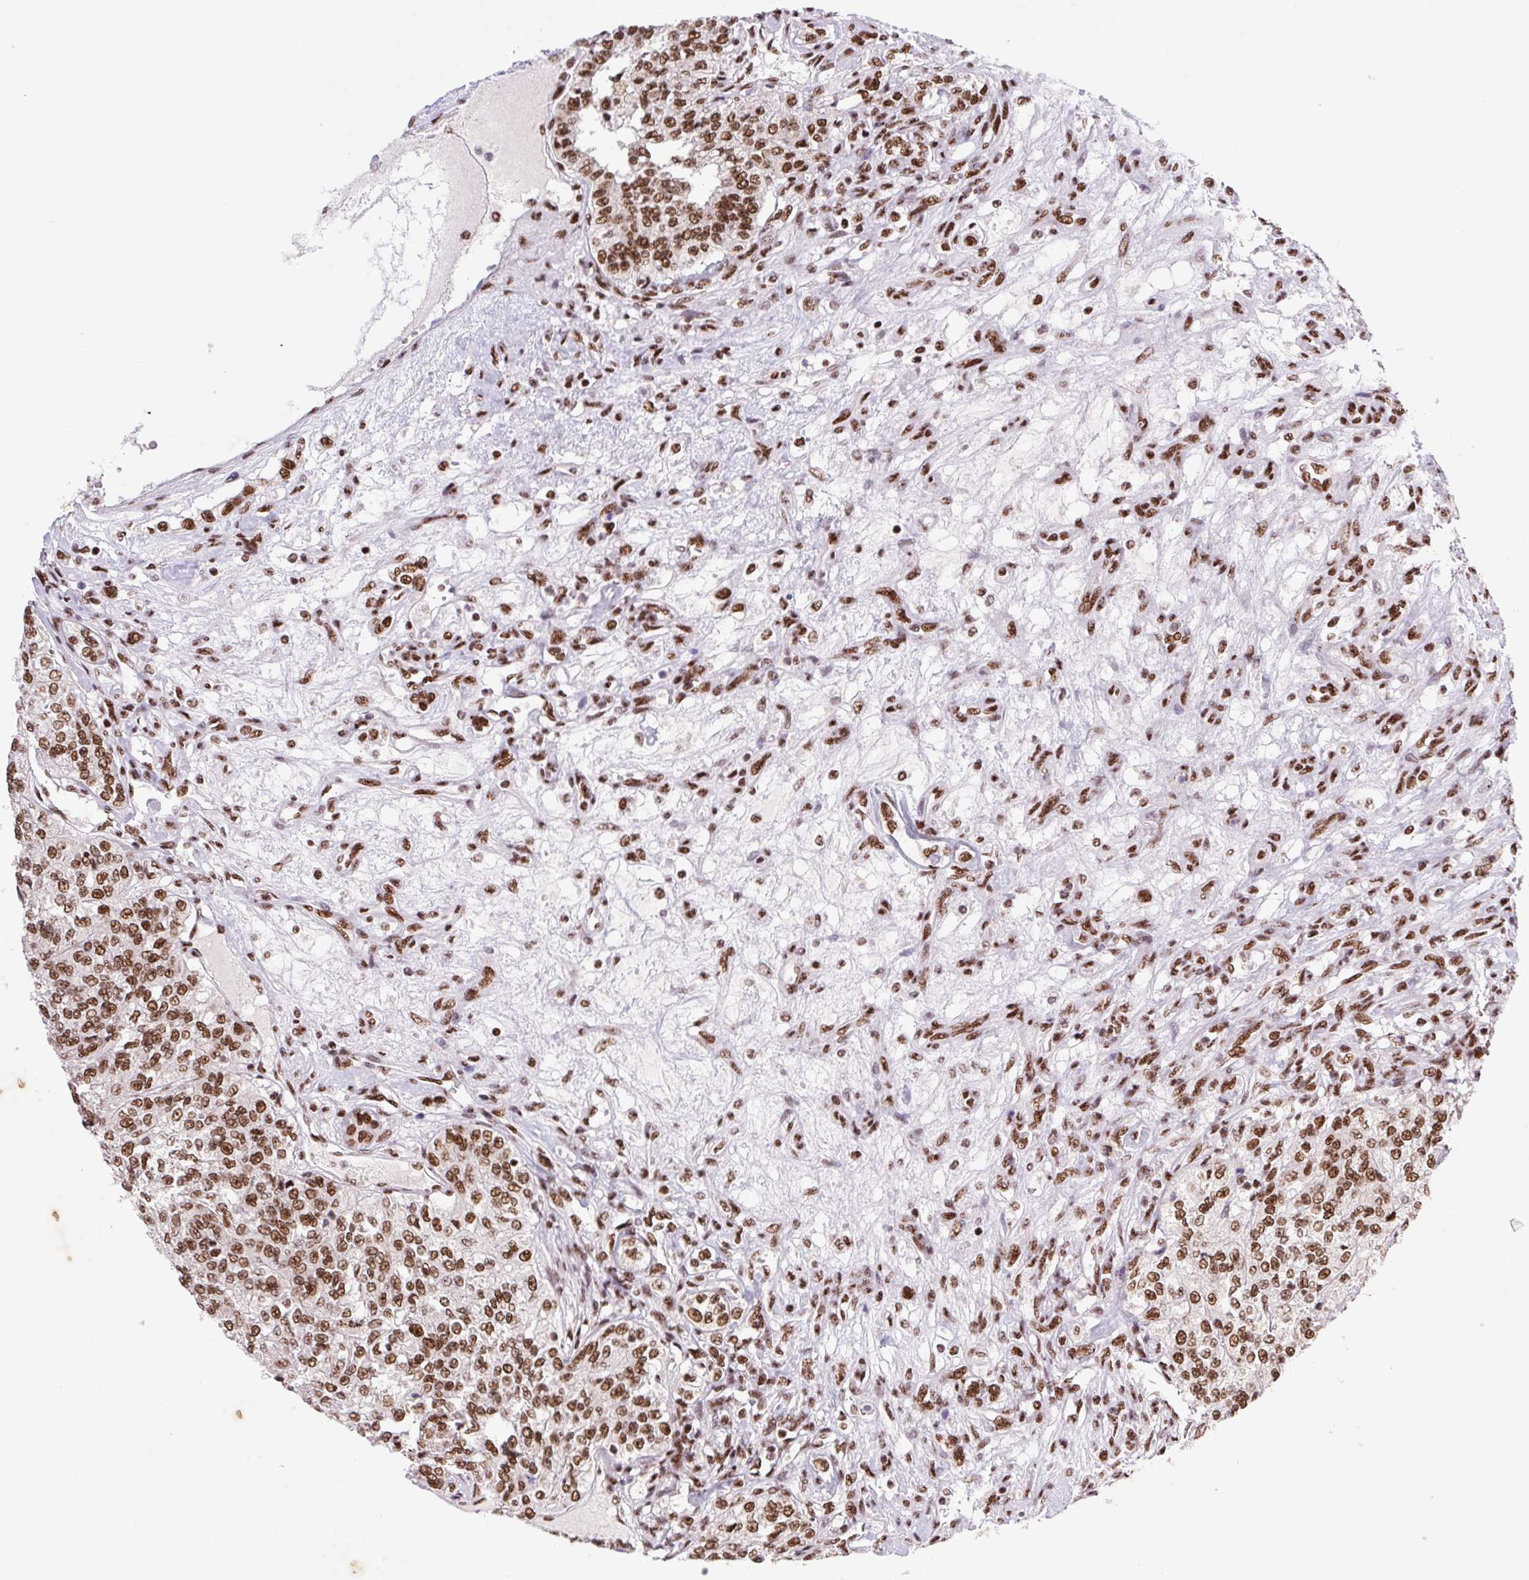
{"staining": {"intensity": "strong", "quantity": ">75%", "location": "nuclear"}, "tissue": "renal cancer", "cell_type": "Tumor cells", "image_type": "cancer", "snomed": [{"axis": "morphology", "description": "Adenocarcinoma, NOS"}, {"axis": "topography", "description": "Kidney"}], "caption": "This histopathology image demonstrates IHC staining of human renal cancer (adenocarcinoma), with high strong nuclear positivity in approximately >75% of tumor cells.", "gene": "LDLRAD4", "patient": {"sex": "female", "age": 63}}